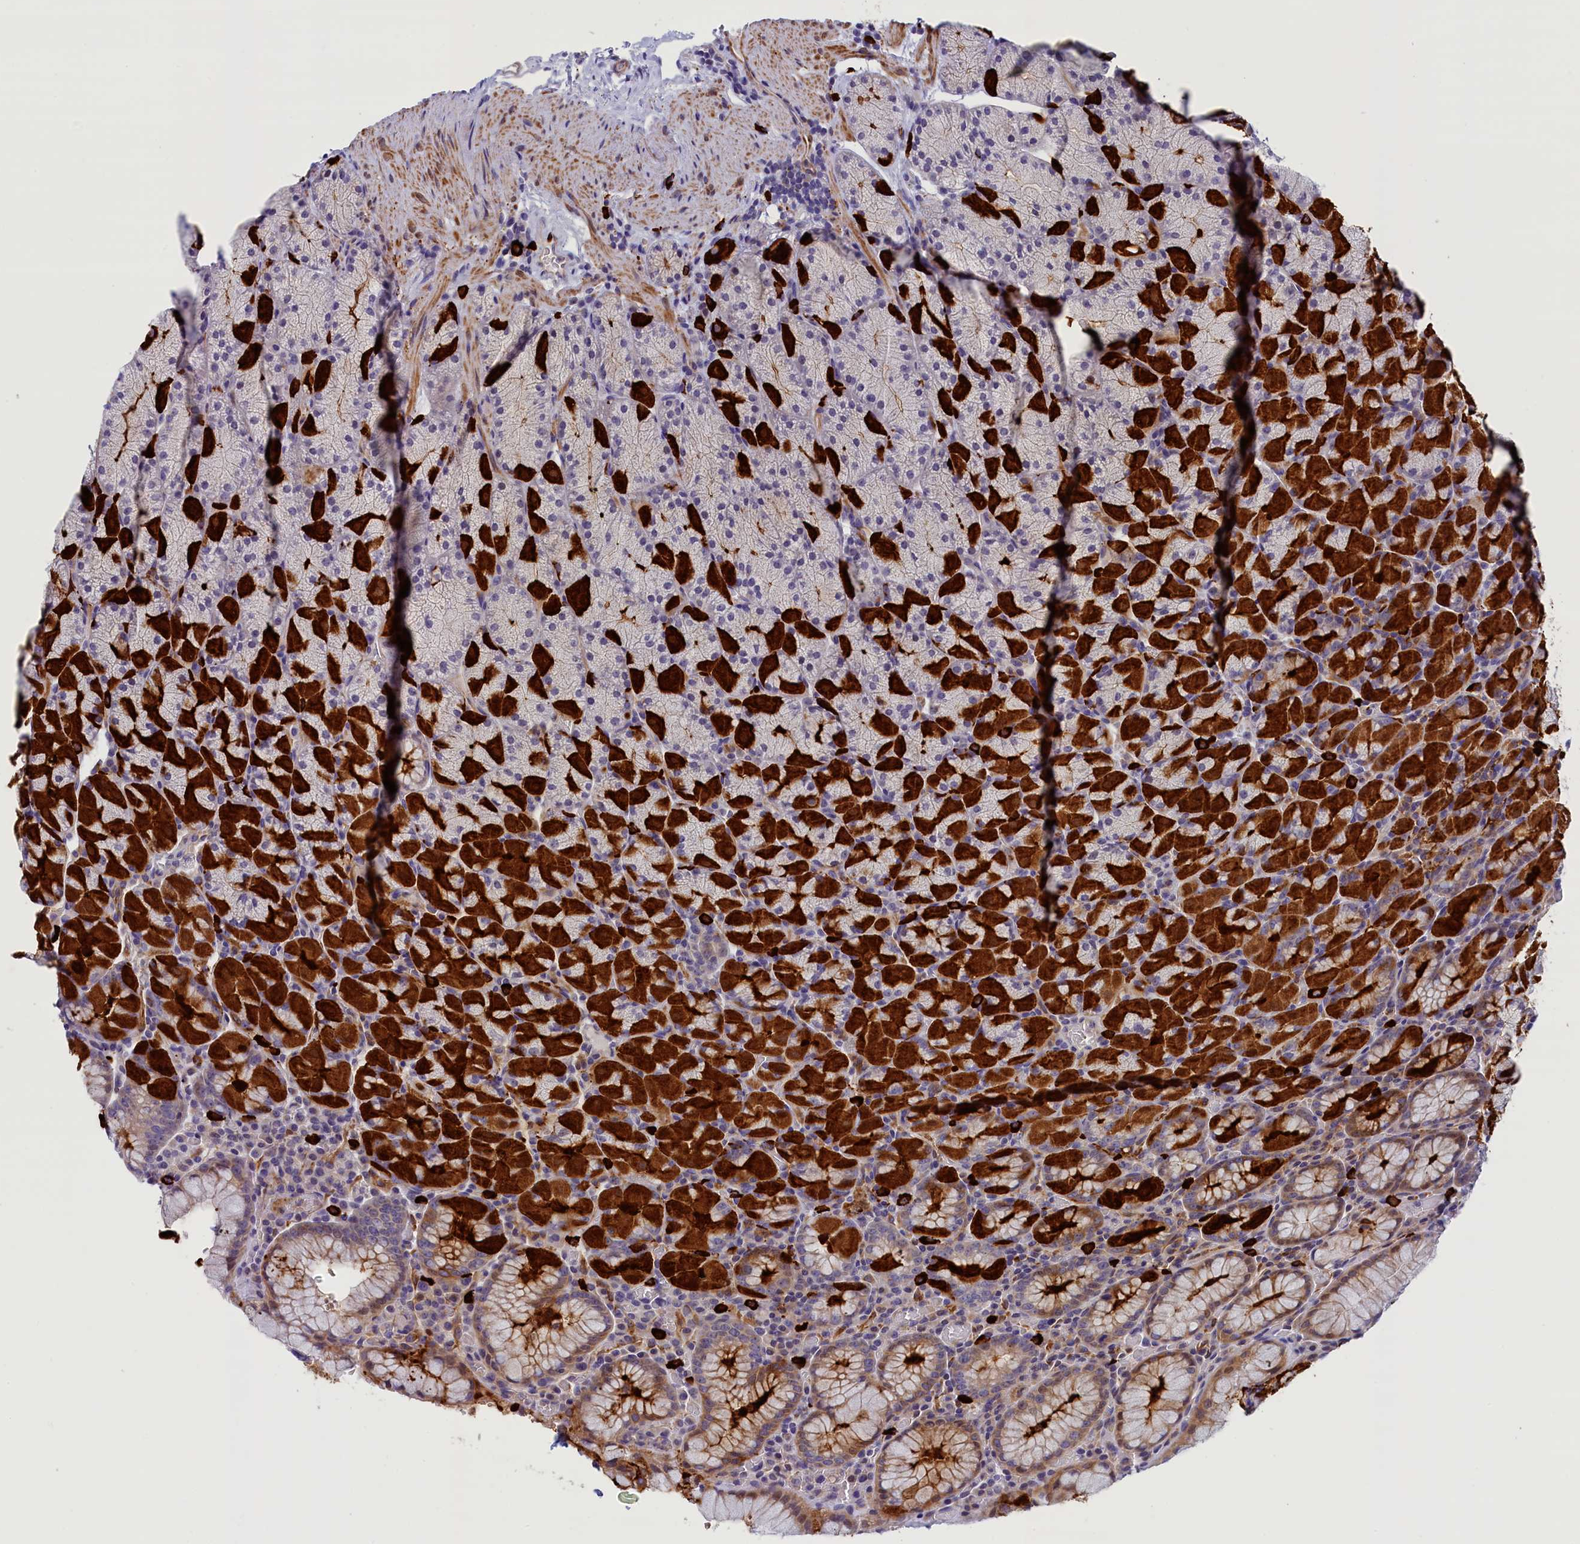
{"staining": {"intensity": "strong", "quantity": "25%-75%", "location": "cytoplasmic/membranous"}, "tissue": "stomach", "cell_type": "Glandular cells", "image_type": "normal", "snomed": [{"axis": "morphology", "description": "Normal tissue, NOS"}, {"axis": "topography", "description": "Stomach, upper"}, {"axis": "topography", "description": "Stomach, lower"}], "caption": "Strong cytoplasmic/membranous staining for a protein is present in approximately 25%-75% of glandular cells of normal stomach using IHC.", "gene": "RTTN", "patient": {"sex": "male", "age": 80}}